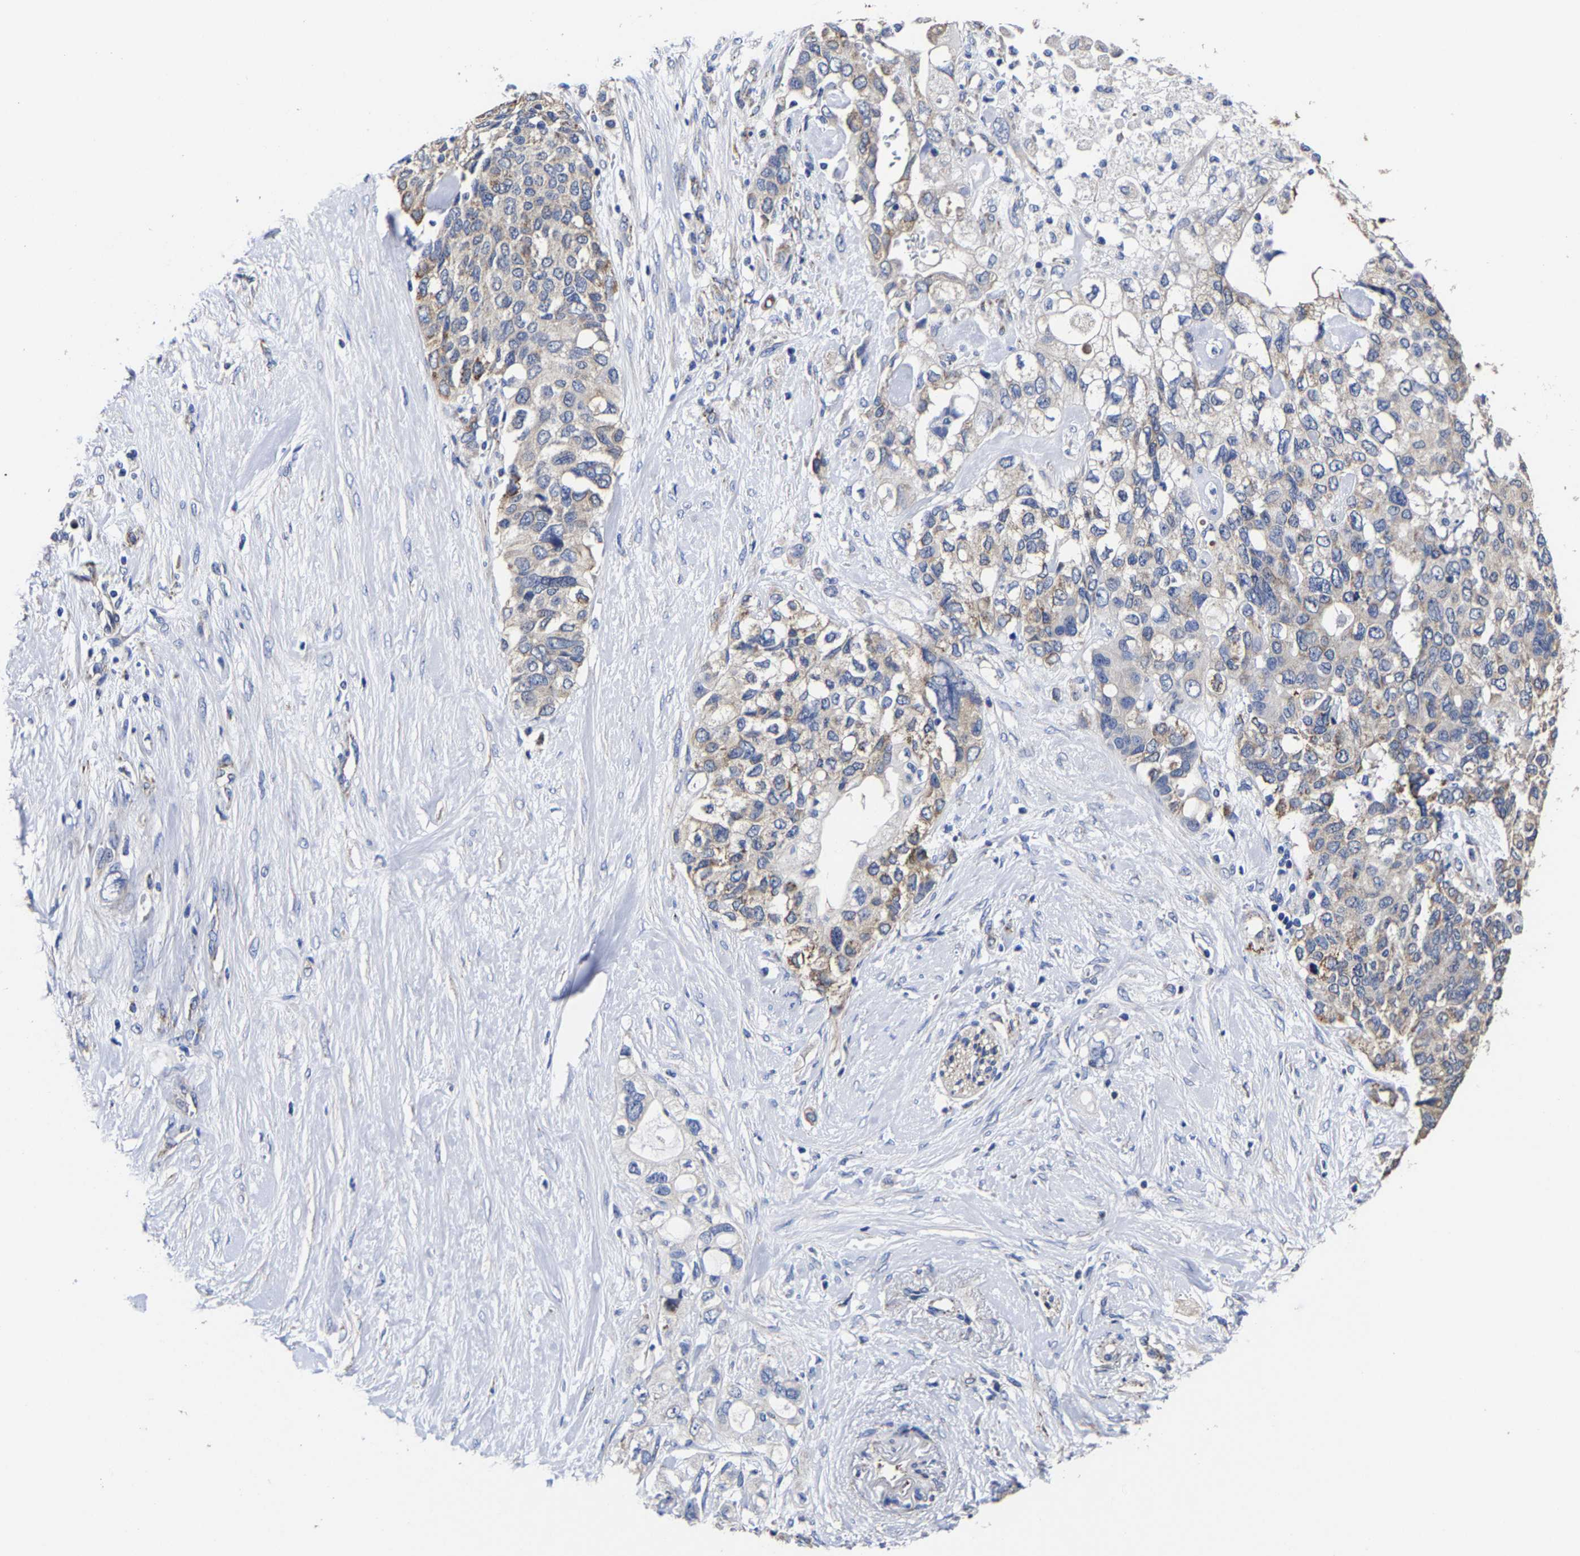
{"staining": {"intensity": "weak", "quantity": "<25%", "location": "cytoplasmic/membranous"}, "tissue": "pancreatic cancer", "cell_type": "Tumor cells", "image_type": "cancer", "snomed": [{"axis": "morphology", "description": "Adenocarcinoma, NOS"}, {"axis": "topography", "description": "Pancreas"}], "caption": "Pancreatic cancer was stained to show a protein in brown. There is no significant staining in tumor cells.", "gene": "AASS", "patient": {"sex": "female", "age": 56}}